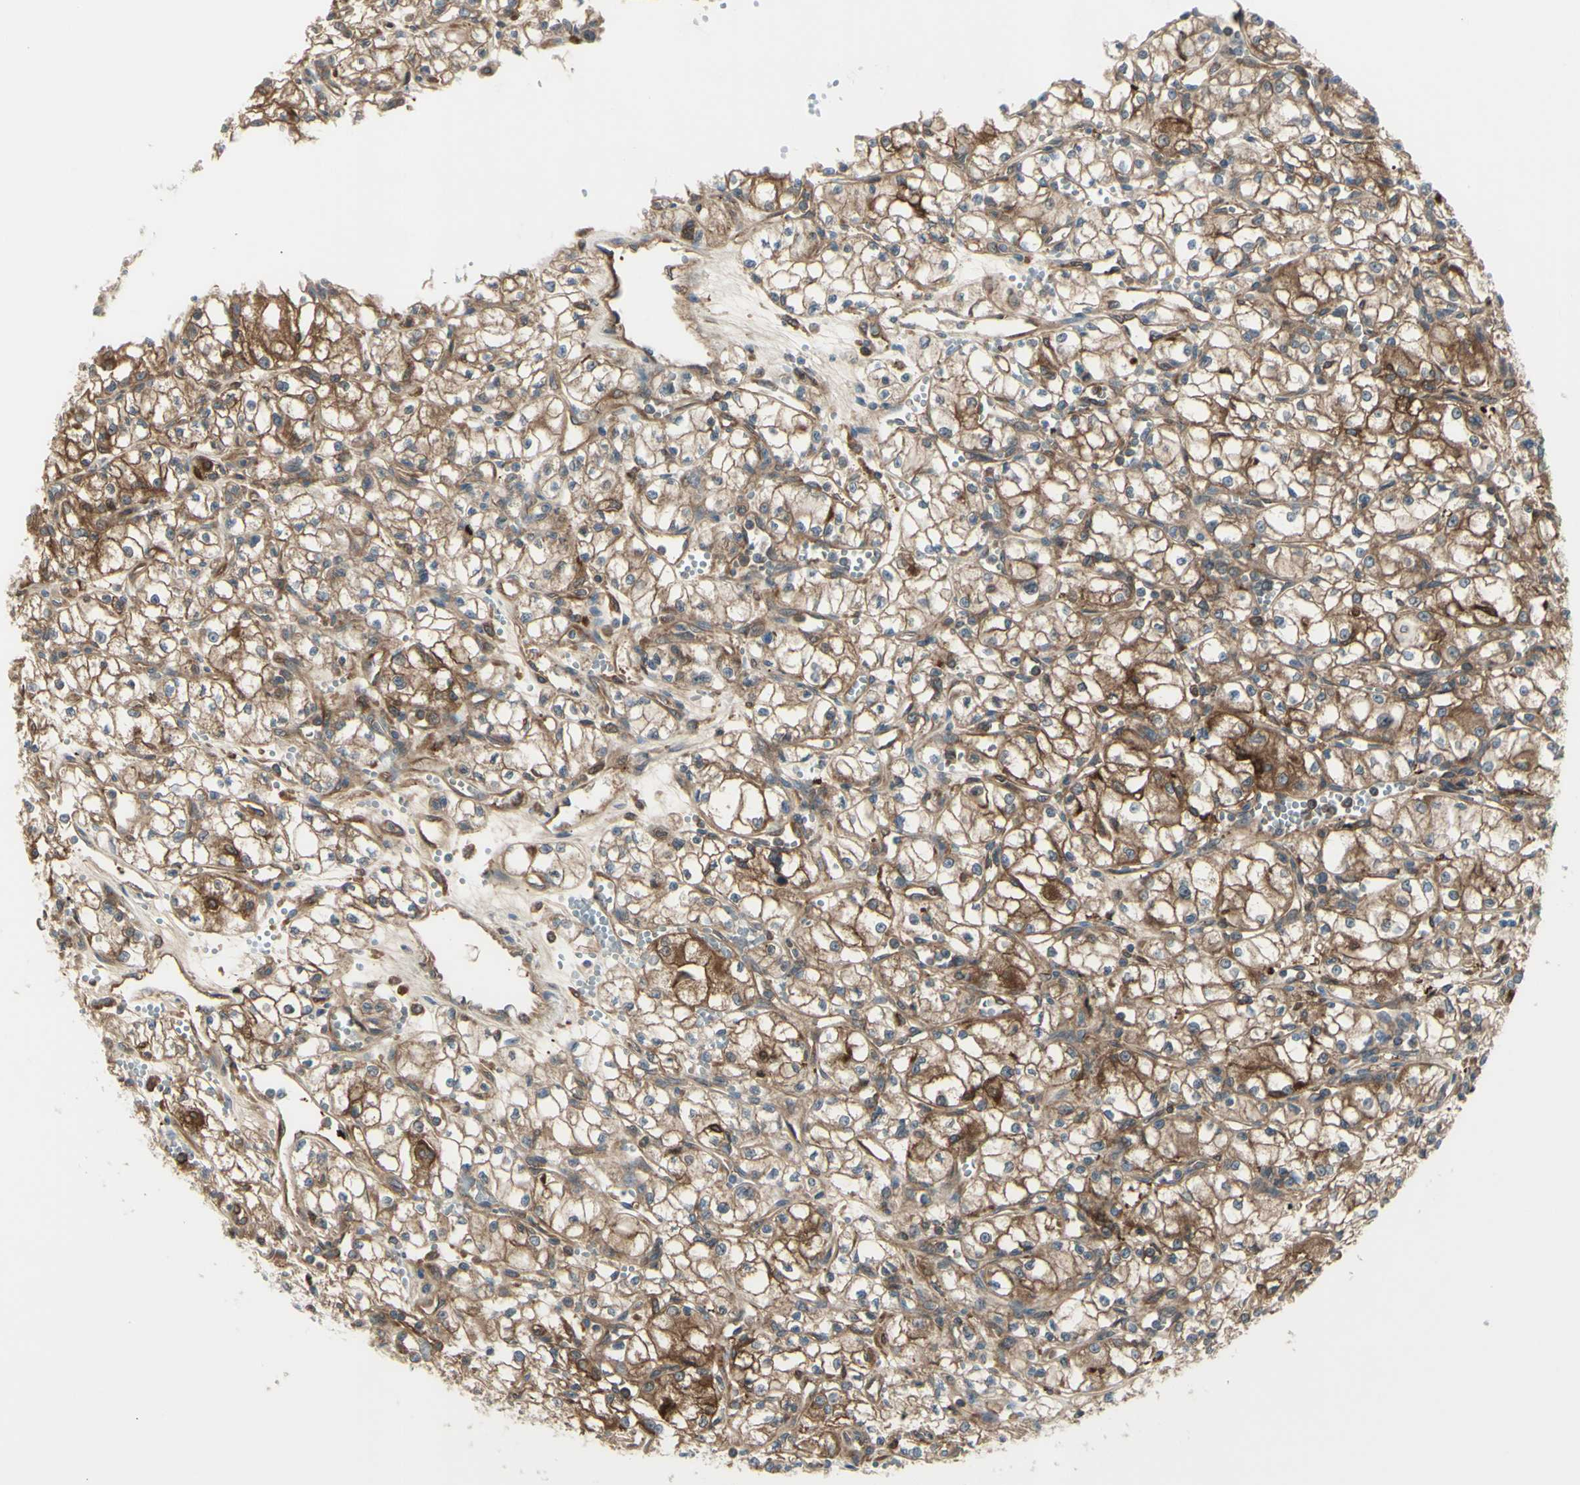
{"staining": {"intensity": "moderate", "quantity": "25%-75%", "location": "cytoplasmic/membranous"}, "tissue": "renal cancer", "cell_type": "Tumor cells", "image_type": "cancer", "snomed": [{"axis": "morphology", "description": "Normal tissue, NOS"}, {"axis": "morphology", "description": "Adenocarcinoma, NOS"}, {"axis": "topography", "description": "Kidney"}], "caption": "Immunohistochemistry (IHC) (DAB (3,3'-diaminobenzidine)) staining of human renal cancer exhibits moderate cytoplasmic/membranous protein staining in approximately 25%-75% of tumor cells.", "gene": "IGSF9B", "patient": {"sex": "male", "age": 59}}